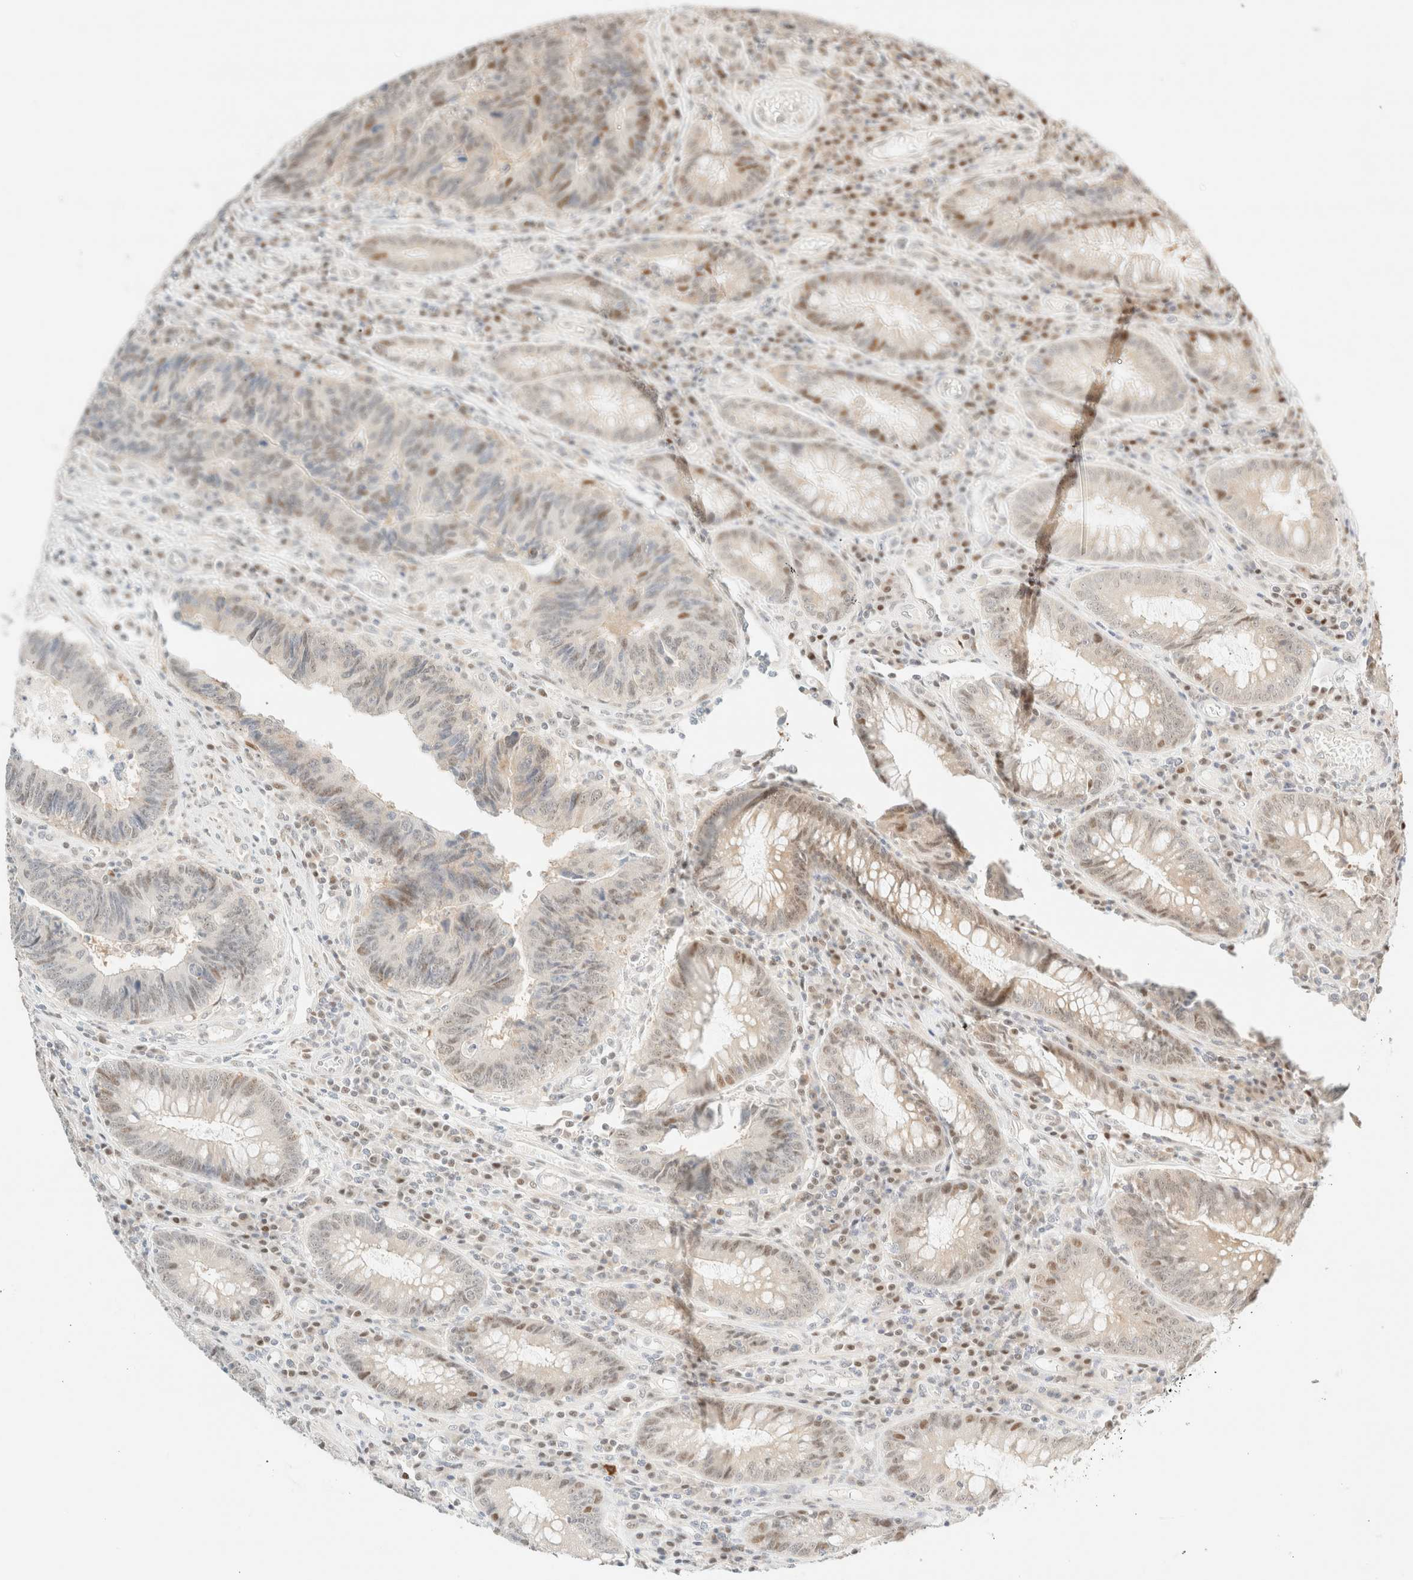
{"staining": {"intensity": "weak", "quantity": "<25%", "location": "nuclear"}, "tissue": "colorectal cancer", "cell_type": "Tumor cells", "image_type": "cancer", "snomed": [{"axis": "morphology", "description": "Adenocarcinoma, NOS"}, {"axis": "topography", "description": "Rectum"}], "caption": "Tumor cells are negative for protein expression in human colorectal adenocarcinoma. (DAB (3,3'-diaminobenzidine) immunohistochemistry (IHC) with hematoxylin counter stain).", "gene": "TSR1", "patient": {"sex": "male", "age": 84}}